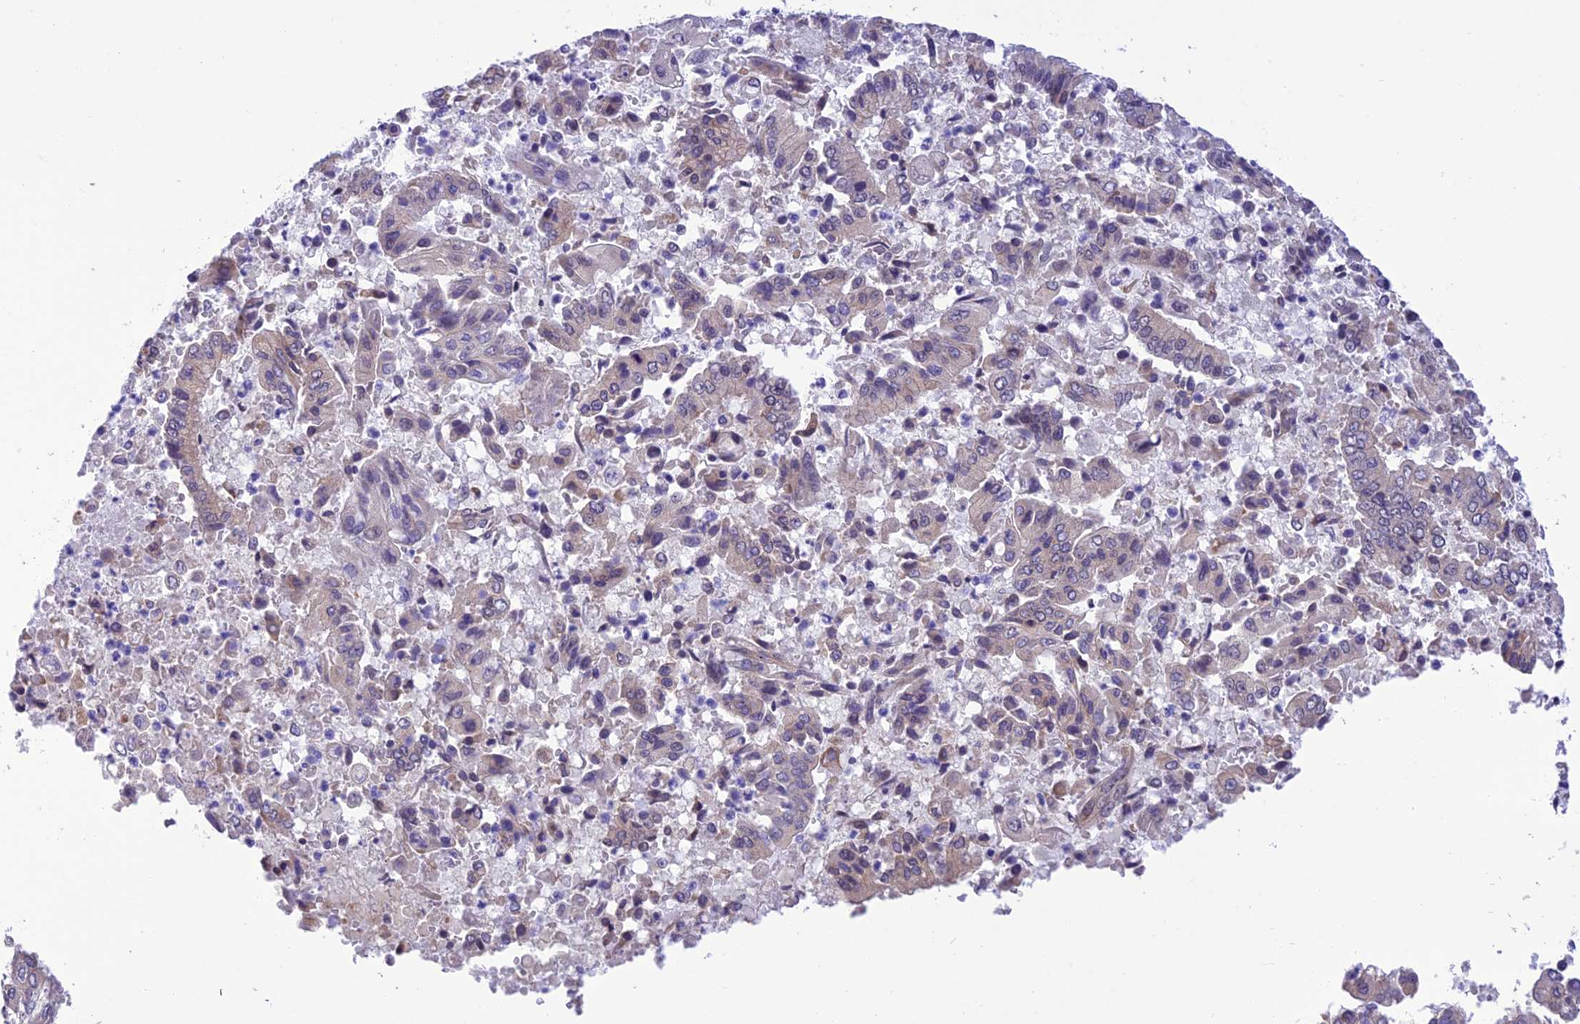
{"staining": {"intensity": "negative", "quantity": "none", "location": "none"}, "tissue": "pancreatic cancer", "cell_type": "Tumor cells", "image_type": "cancer", "snomed": [{"axis": "morphology", "description": "Adenocarcinoma, NOS"}, {"axis": "topography", "description": "Pancreas"}], "caption": "The IHC histopathology image has no significant expression in tumor cells of adenocarcinoma (pancreatic) tissue. (DAB (3,3'-diaminobenzidine) IHC with hematoxylin counter stain).", "gene": "RNF126", "patient": {"sex": "female", "age": 77}}